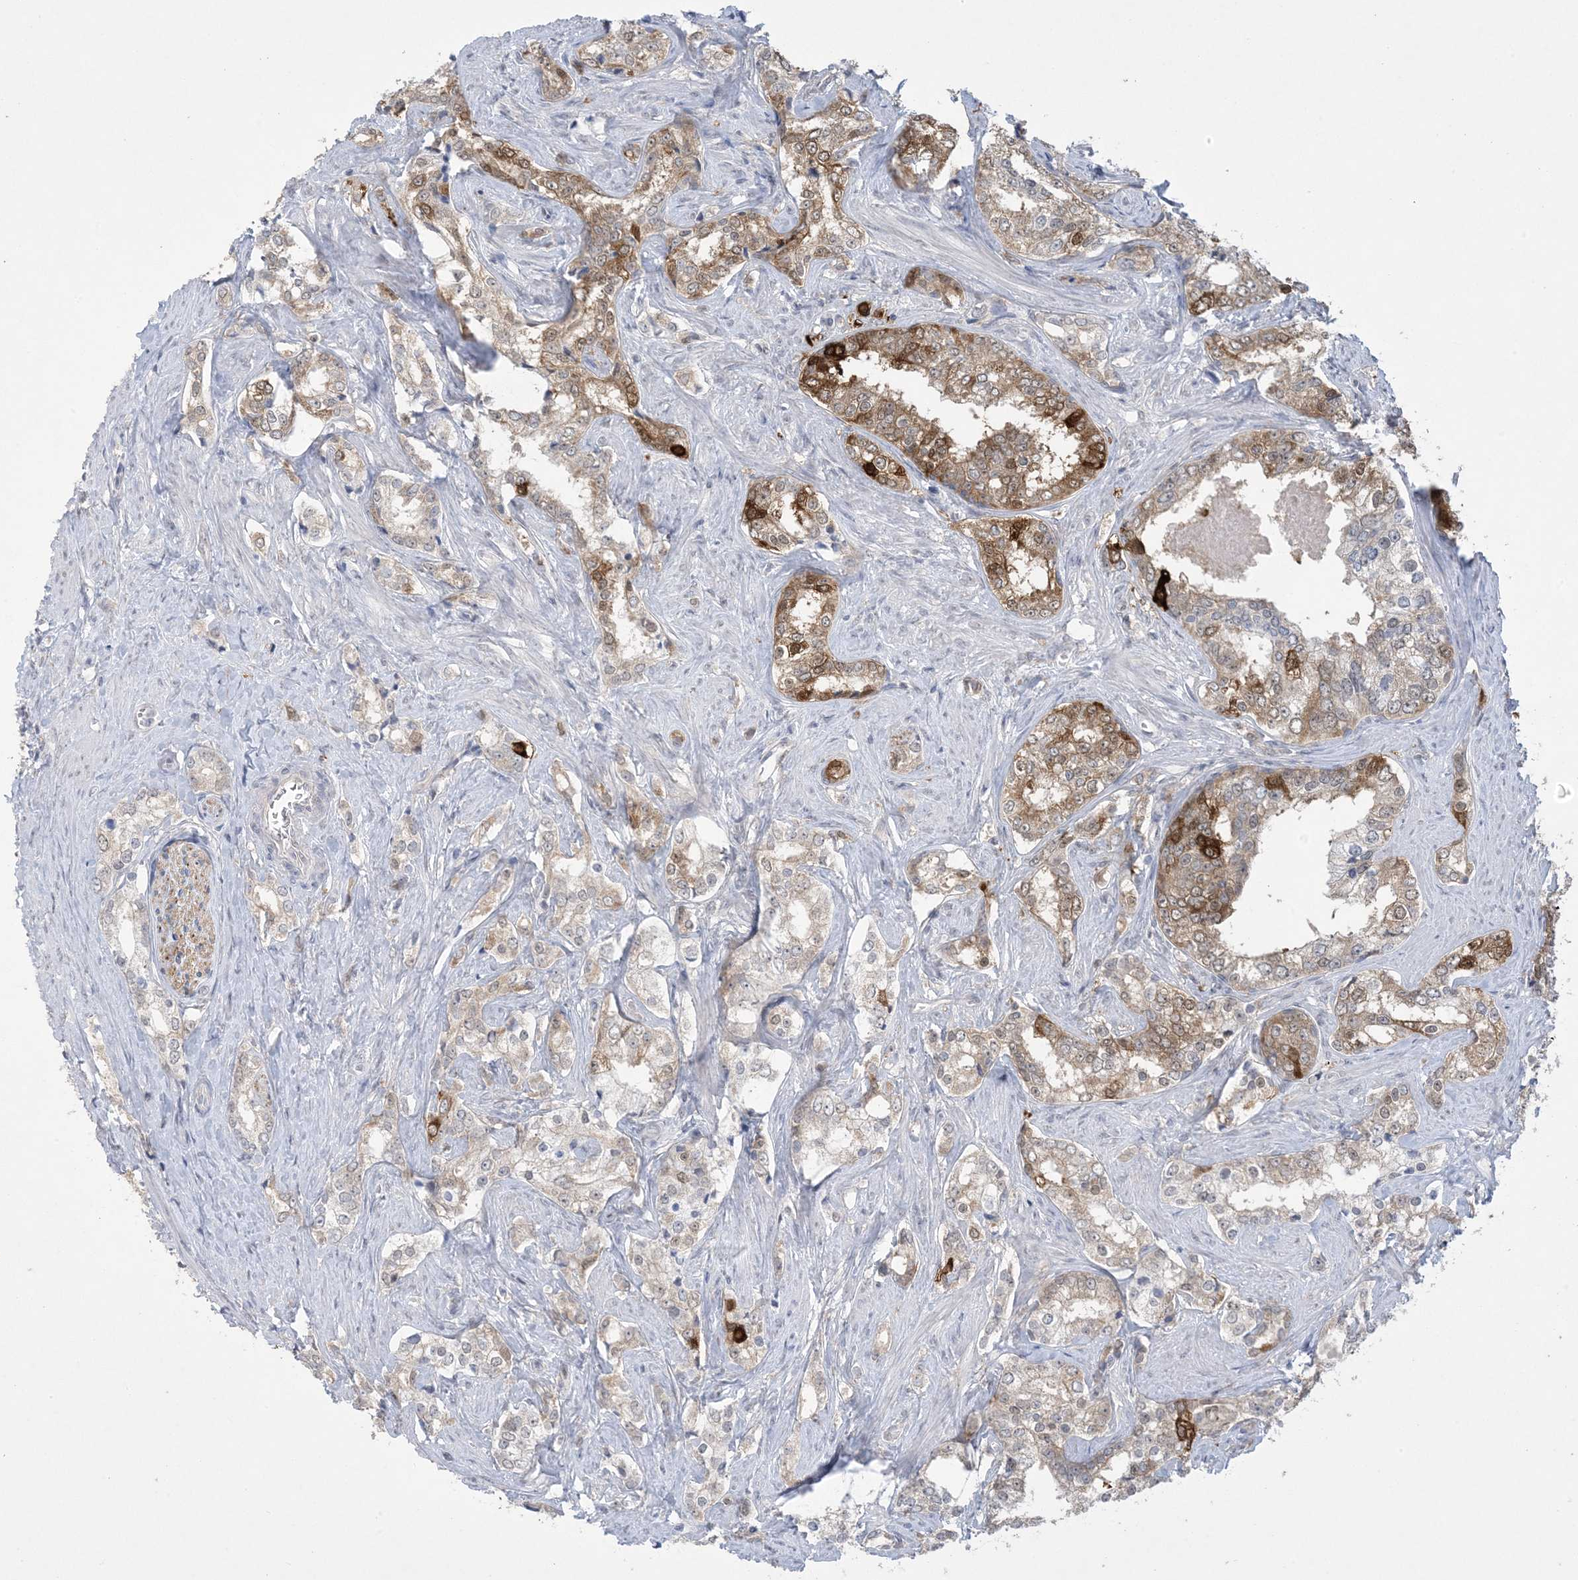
{"staining": {"intensity": "moderate", "quantity": "<25%", "location": "cytoplasmic/membranous"}, "tissue": "prostate cancer", "cell_type": "Tumor cells", "image_type": "cancer", "snomed": [{"axis": "morphology", "description": "Adenocarcinoma, High grade"}, {"axis": "topography", "description": "Prostate"}], "caption": "Moderate cytoplasmic/membranous positivity is seen in about <25% of tumor cells in high-grade adenocarcinoma (prostate). Nuclei are stained in blue.", "gene": "HMGCS1", "patient": {"sex": "male", "age": 66}}